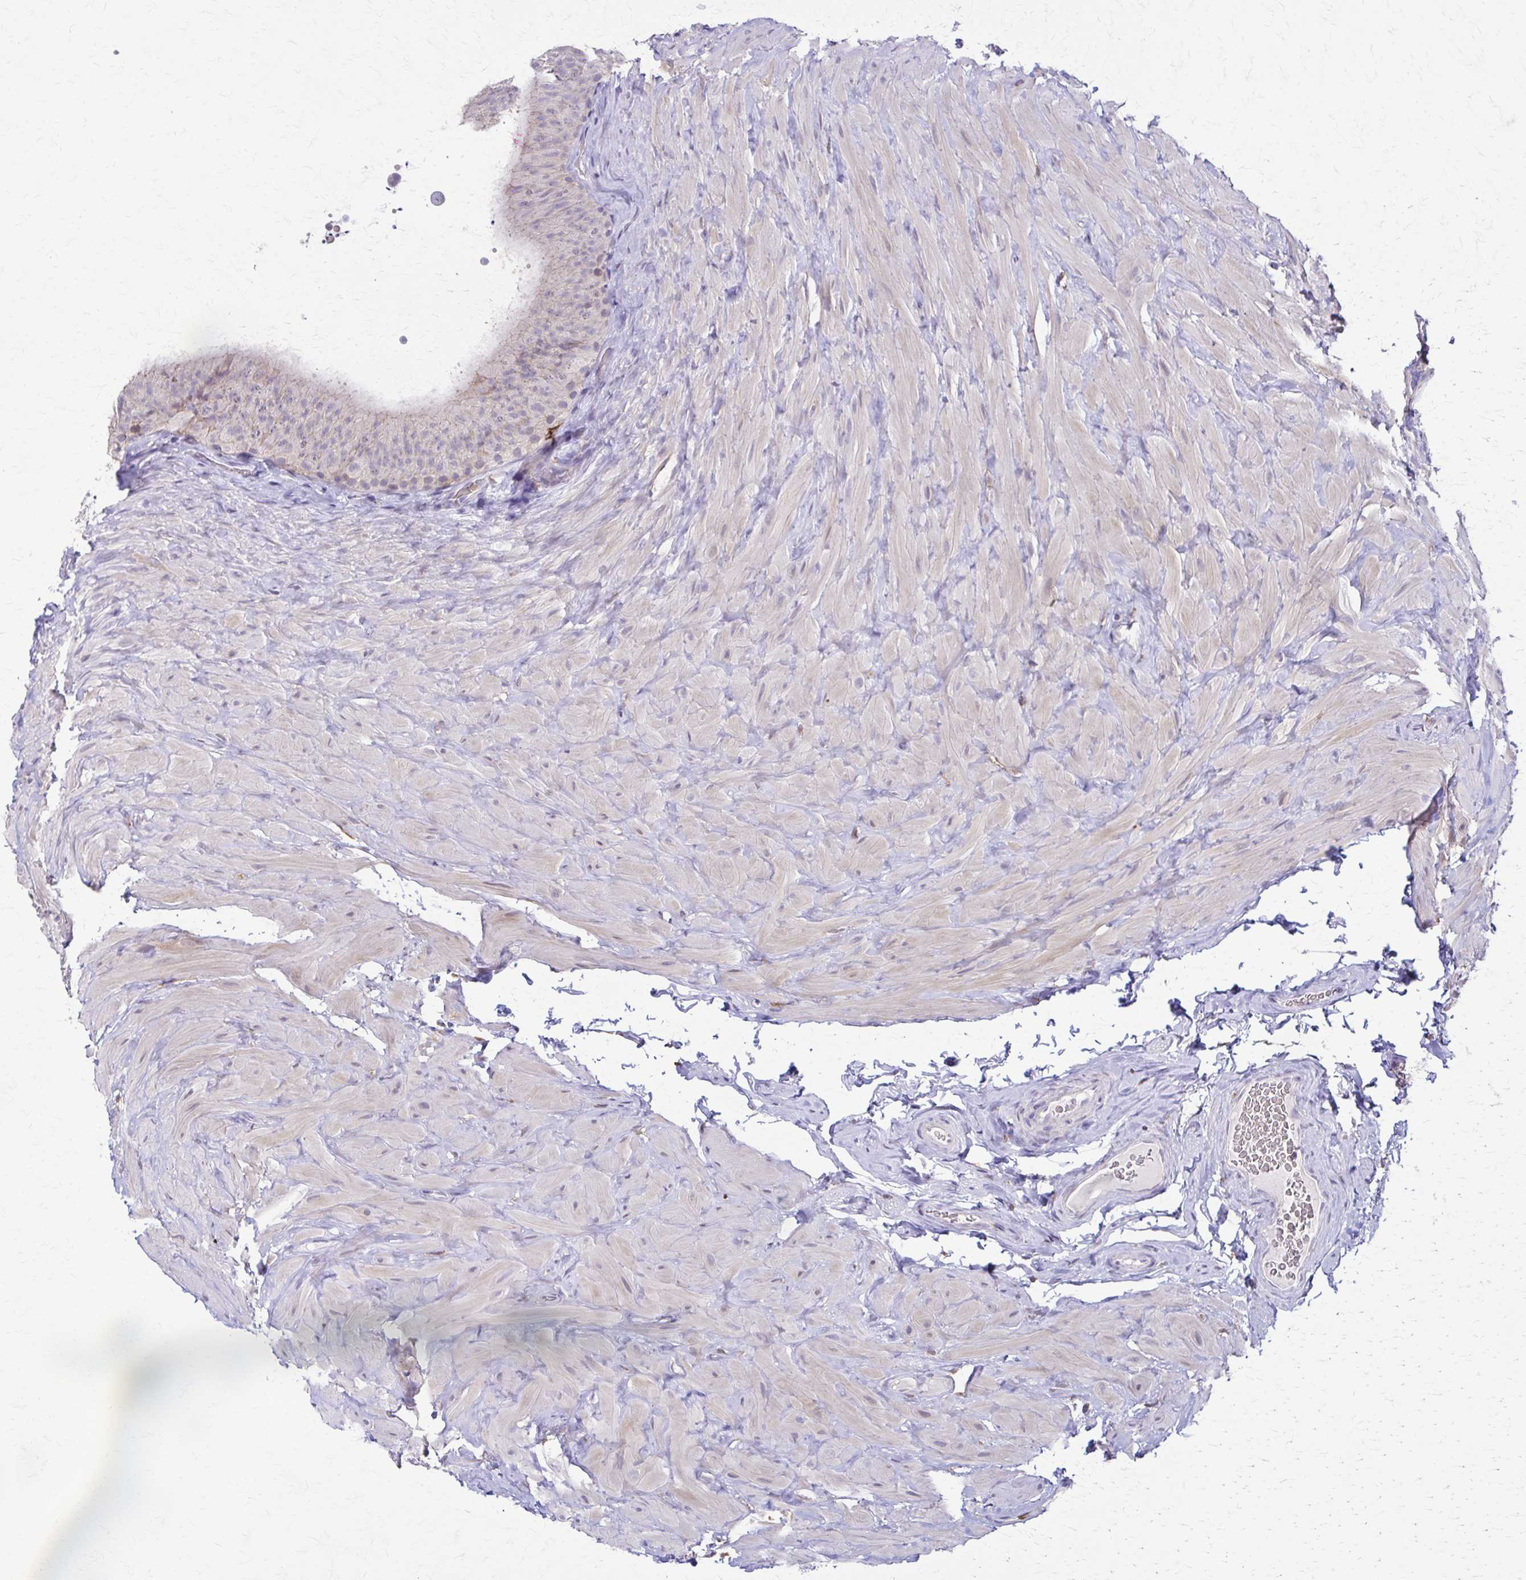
{"staining": {"intensity": "negative", "quantity": "none", "location": "none"}, "tissue": "epididymis", "cell_type": "Glandular cells", "image_type": "normal", "snomed": [{"axis": "morphology", "description": "Normal tissue, NOS"}, {"axis": "topography", "description": "Epididymis, spermatic cord, NOS"}, {"axis": "topography", "description": "Epididymis"}], "caption": "An image of epididymis stained for a protein displays no brown staining in glandular cells.", "gene": "PIK3AP1", "patient": {"sex": "male", "age": 31}}